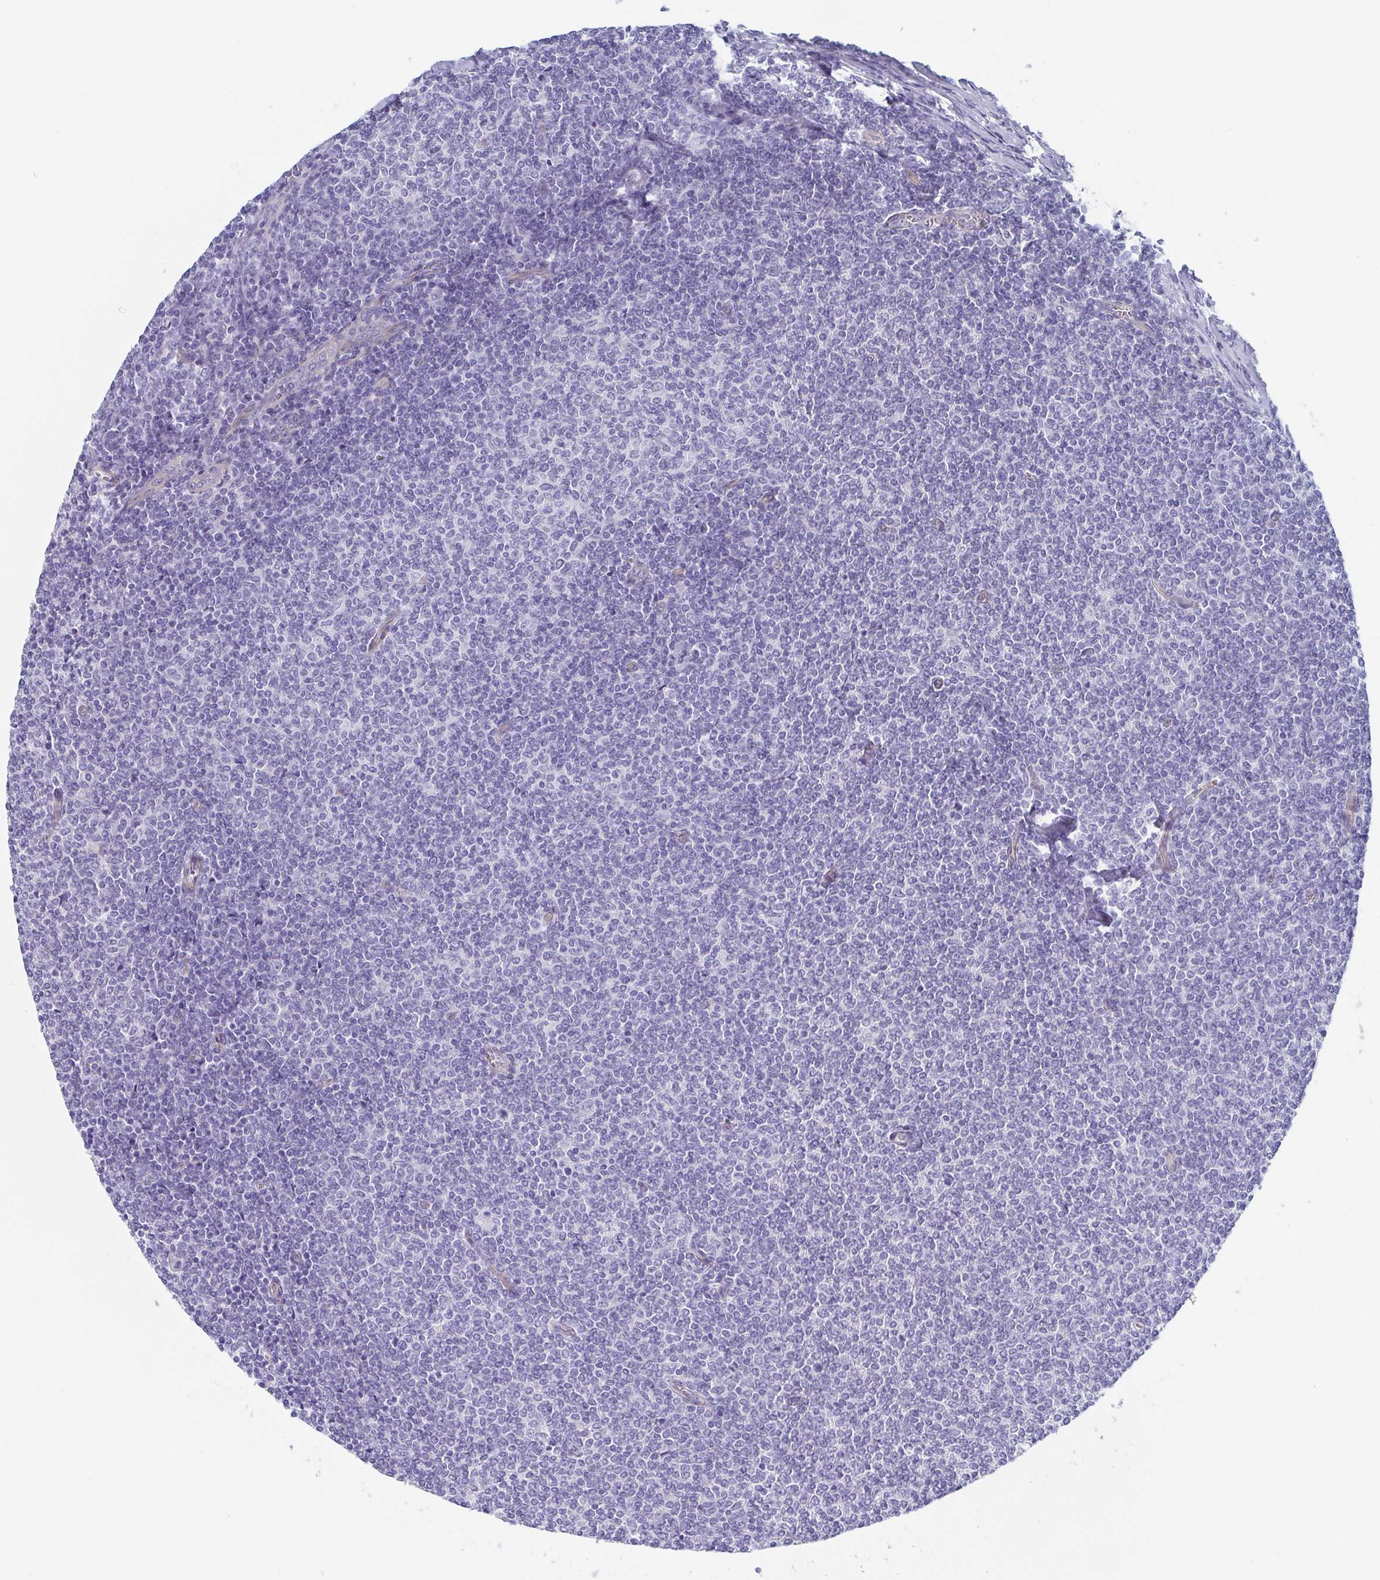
{"staining": {"intensity": "negative", "quantity": "none", "location": "none"}, "tissue": "lymphoma", "cell_type": "Tumor cells", "image_type": "cancer", "snomed": [{"axis": "morphology", "description": "Malignant lymphoma, non-Hodgkin's type, Low grade"}, {"axis": "topography", "description": "Lymph node"}], "caption": "Immunohistochemistry (IHC) photomicrograph of neoplastic tissue: human lymphoma stained with DAB (3,3'-diaminobenzidine) shows no significant protein positivity in tumor cells. (Brightfield microscopy of DAB immunohistochemistry (IHC) at high magnification).", "gene": "DYNC1I1", "patient": {"sex": "male", "age": 52}}